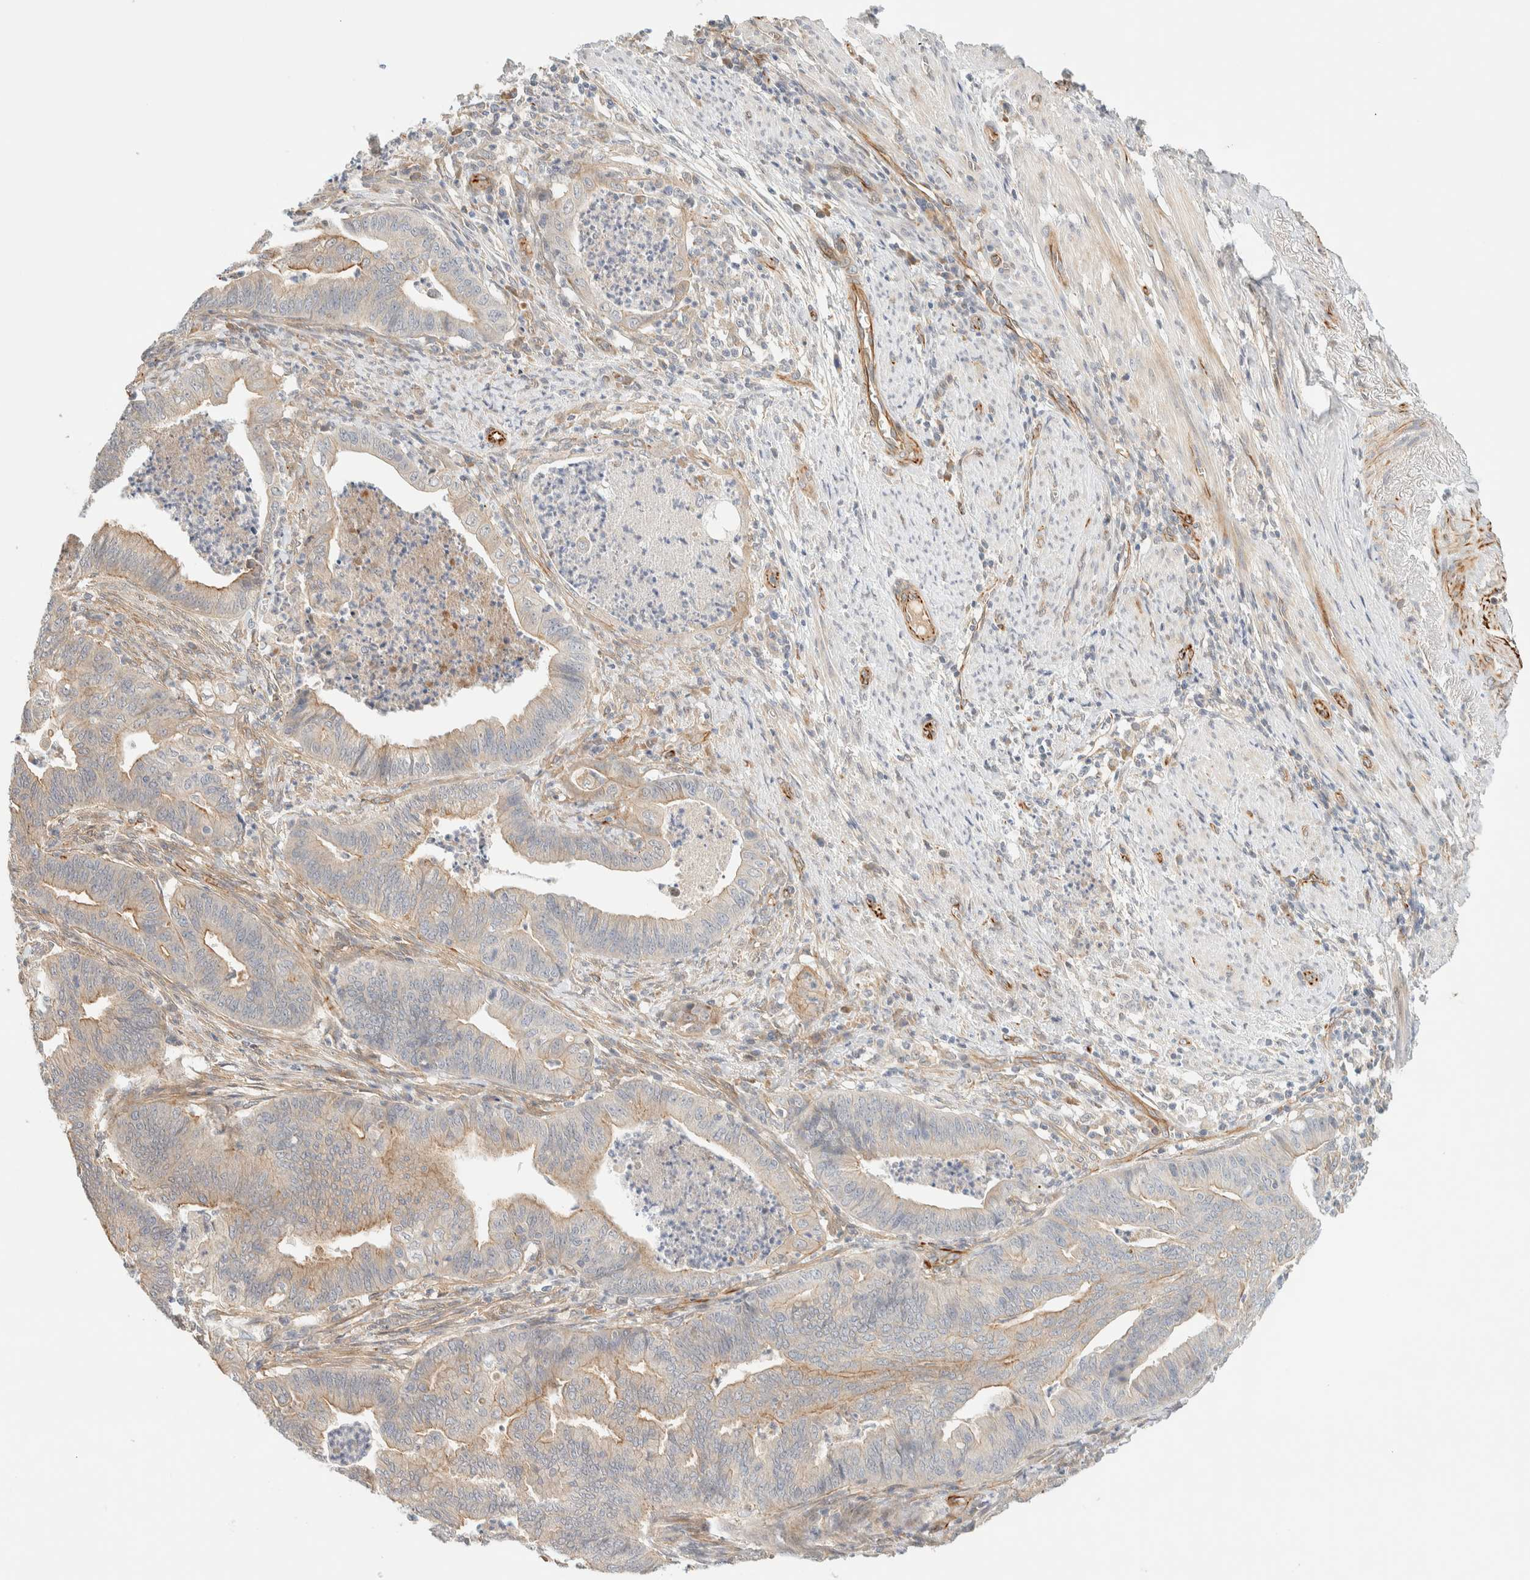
{"staining": {"intensity": "weak", "quantity": ">75%", "location": "cytoplasmic/membranous"}, "tissue": "endometrial cancer", "cell_type": "Tumor cells", "image_type": "cancer", "snomed": [{"axis": "morphology", "description": "Polyp, NOS"}, {"axis": "morphology", "description": "Adenocarcinoma, NOS"}, {"axis": "morphology", "description": "Adenoma, NOS"}, {"axis": "topography", "description": "Endometrium"}], "caption": "A low amount of weak cytoplasmic/membranous expression is present in approximately >75% of tumor cells in endometrial cancer tissue. (Brightfield microscopy of DAB IHC at high magnification).", "gene": "FAT1", "patient": {"sex": "female", "age": 79}}